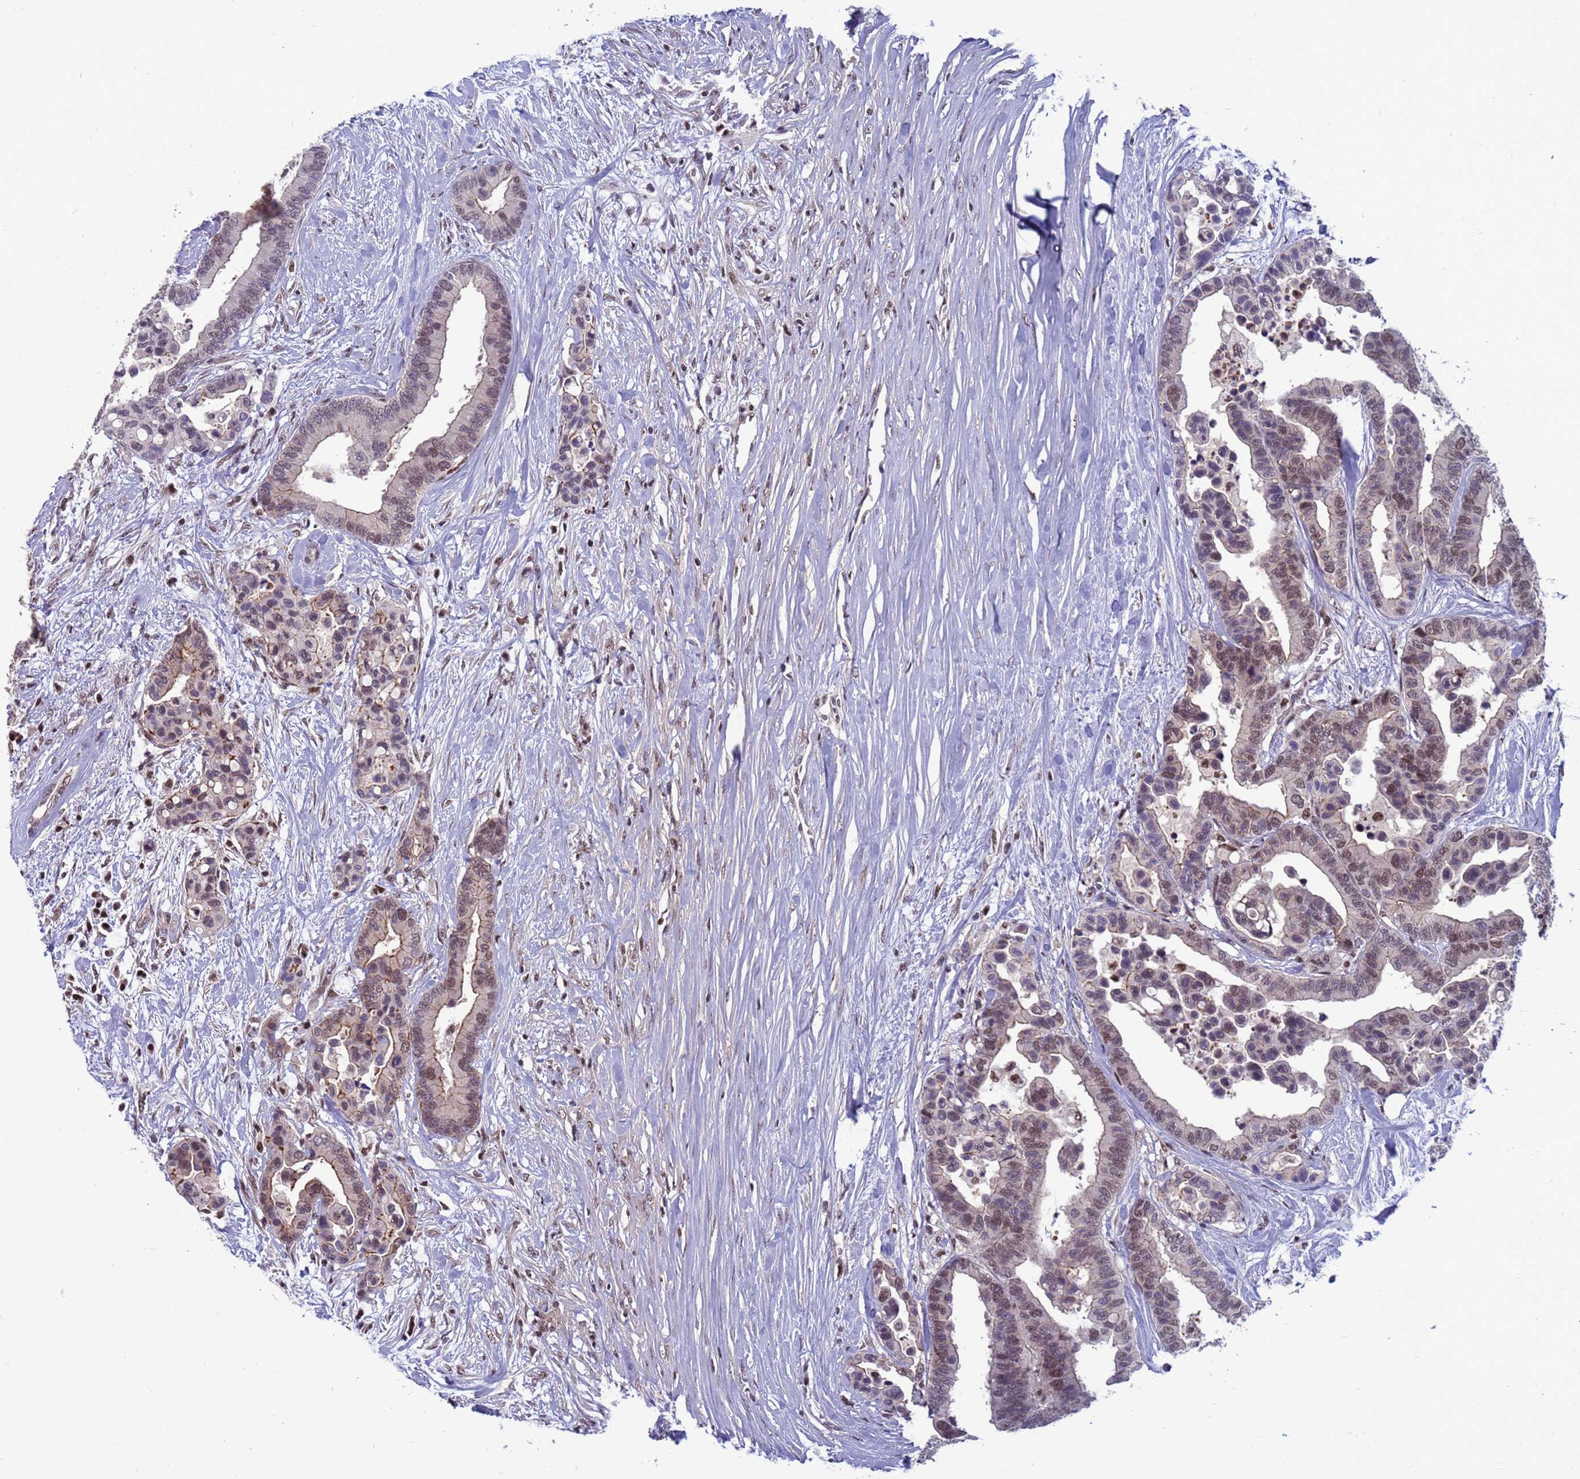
{"staining": {"intensity": "moderate", "quantity": "<25%", "location": "nuclear"}, "tissue": "colorectal cancer", "cell_type": "Tumor cells", "image_type": "cancer", "snomed": [{"axis": "morphology", "description": "Adenocarcinoma, NOS"}, {"axis": "topography", "description": "Colon"}], "caption": "Colorectal cancer (adenocarcinoma) tissue demonstrates moderate nuclear expression in about <25% of tumor cells, visualized by immunohistochemistry.", "gene": "NSL1", "patient": {"sex": "male", "age": 82}}